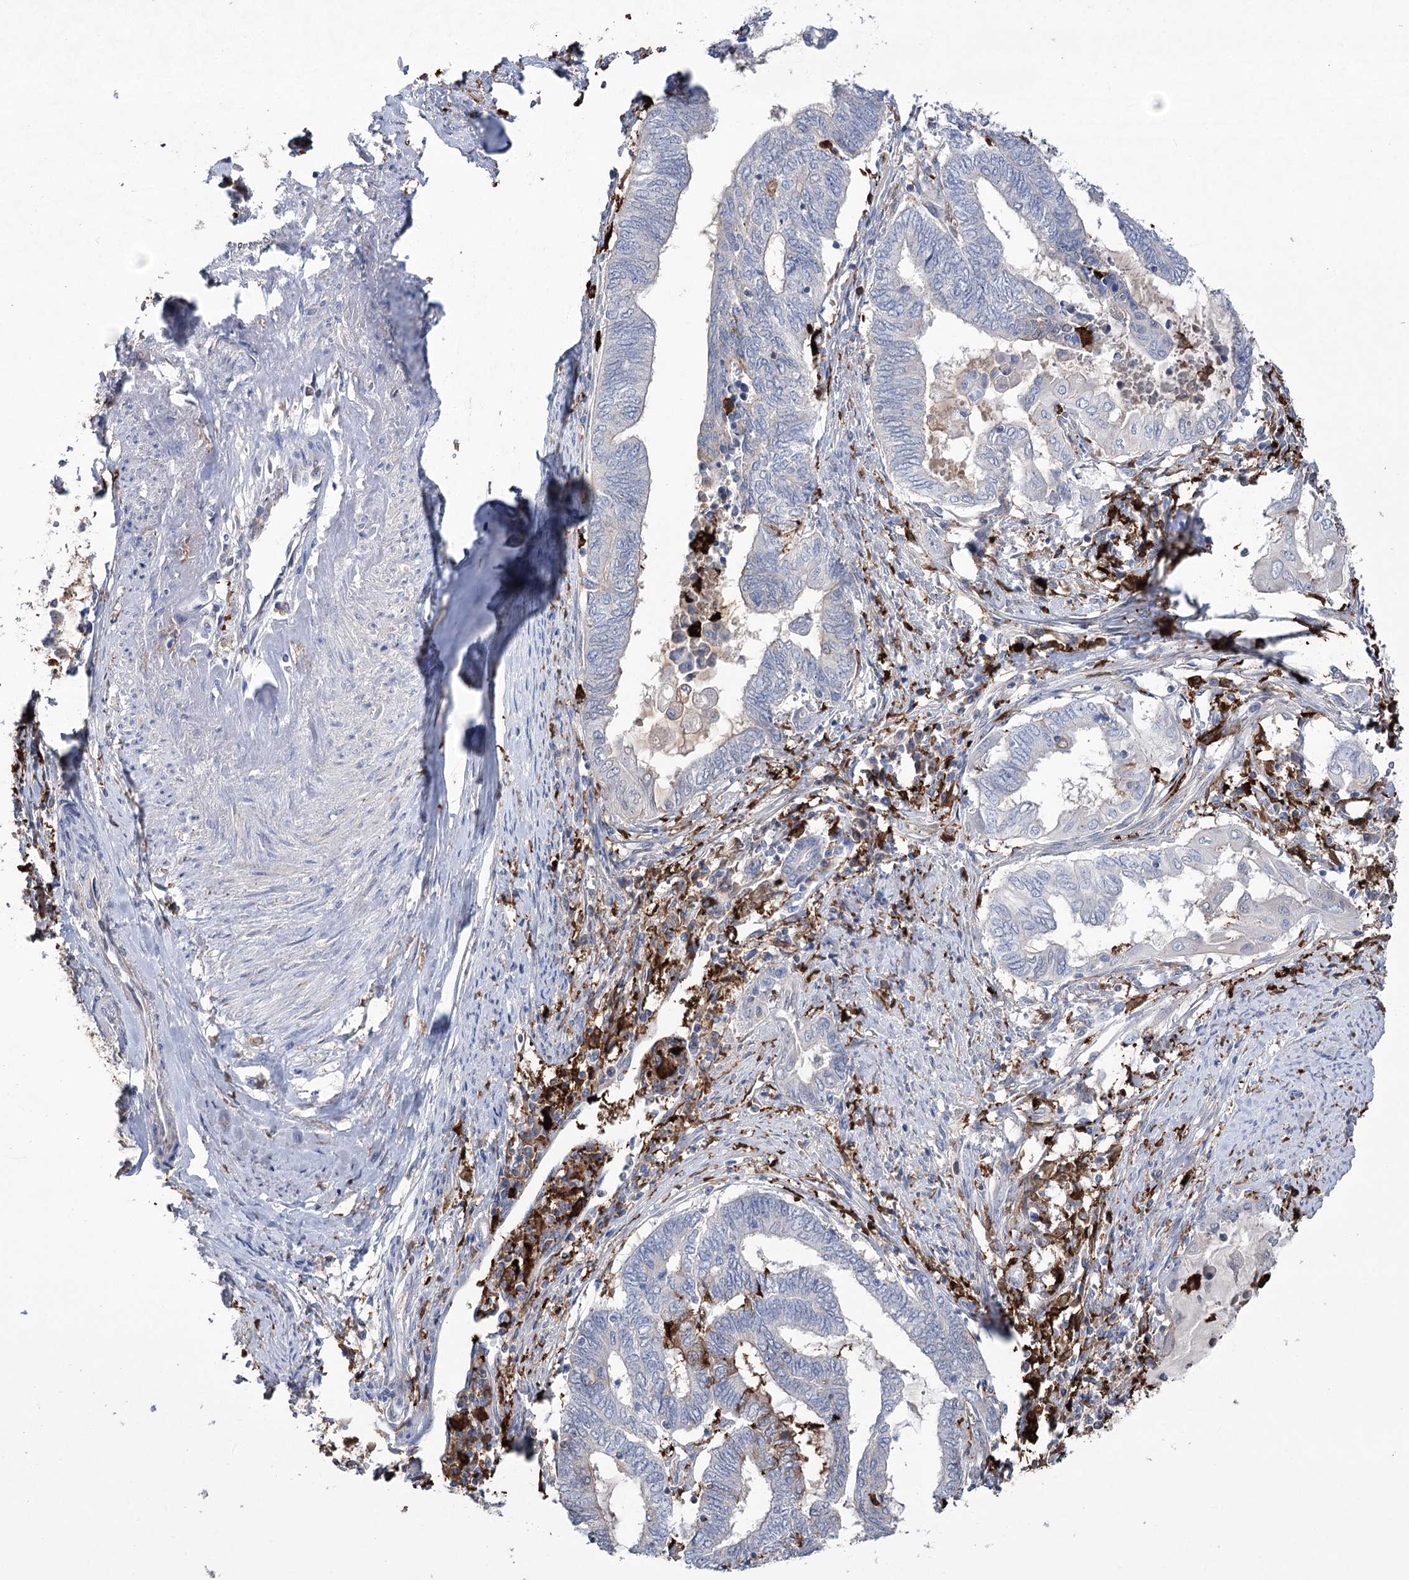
{"staining": {"intensity": "negative", "quantity": "none", "location": "none"}, "tissue": "endometrial cancer", "cell_type": "Tumor cells", "image_type": "cancer", "snomed": [{"axis": "morphology", "description": "Adenocarcinoma, NOS"}, {"axis": "topography", "description": "Uterus"}, {"axis": "topography", "description": "Endometrium"}], "caption": "The histopathology image shows no staining of tumor cells in endometrial adenocarcinoma.", "gene": "ZNF622", "patient": {"sex": "female", "age": 70}}